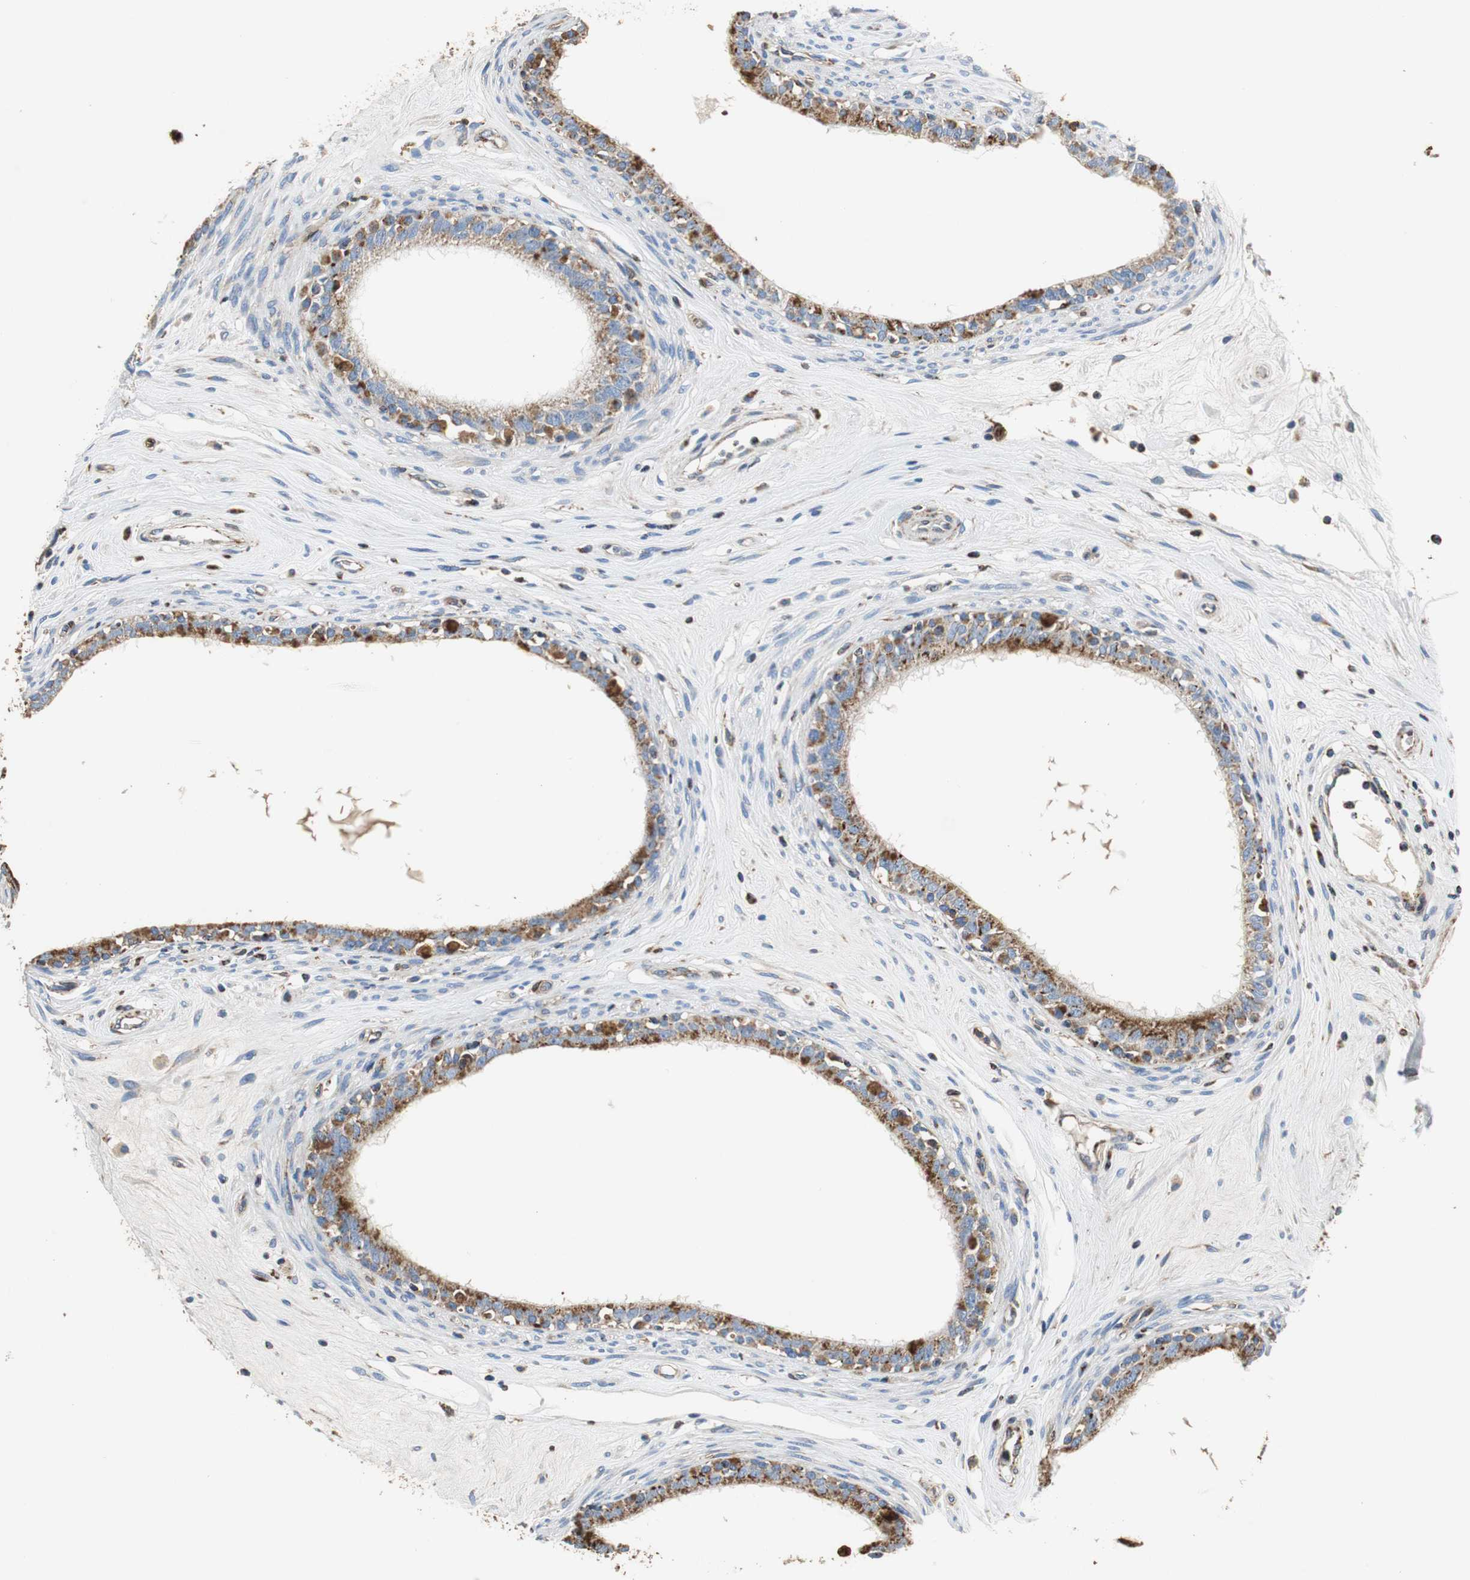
{"staining": {"intensity": "strong", "quantity": ">75%", "location": "cytoplasmic/membranous"}, "tissue": "epididymis", "cell_type": "Glandular cells", "image_type": "normal", "snomed": [{"axis": "morphology", "description": "Normal tissue, NOS"}, {"axis": "morphology", "description": "Inflammation, NOS"}, {"axis": "topography", "description": "Epididymis"}], "caption": "Immunohistochemical staining of normal epididymis displays strong cytoplasmic/membranous protein staining in approximately >75% of glandular cells.", "gene": "GSTK1", "patient": {"sex": "male", "age": 84}}